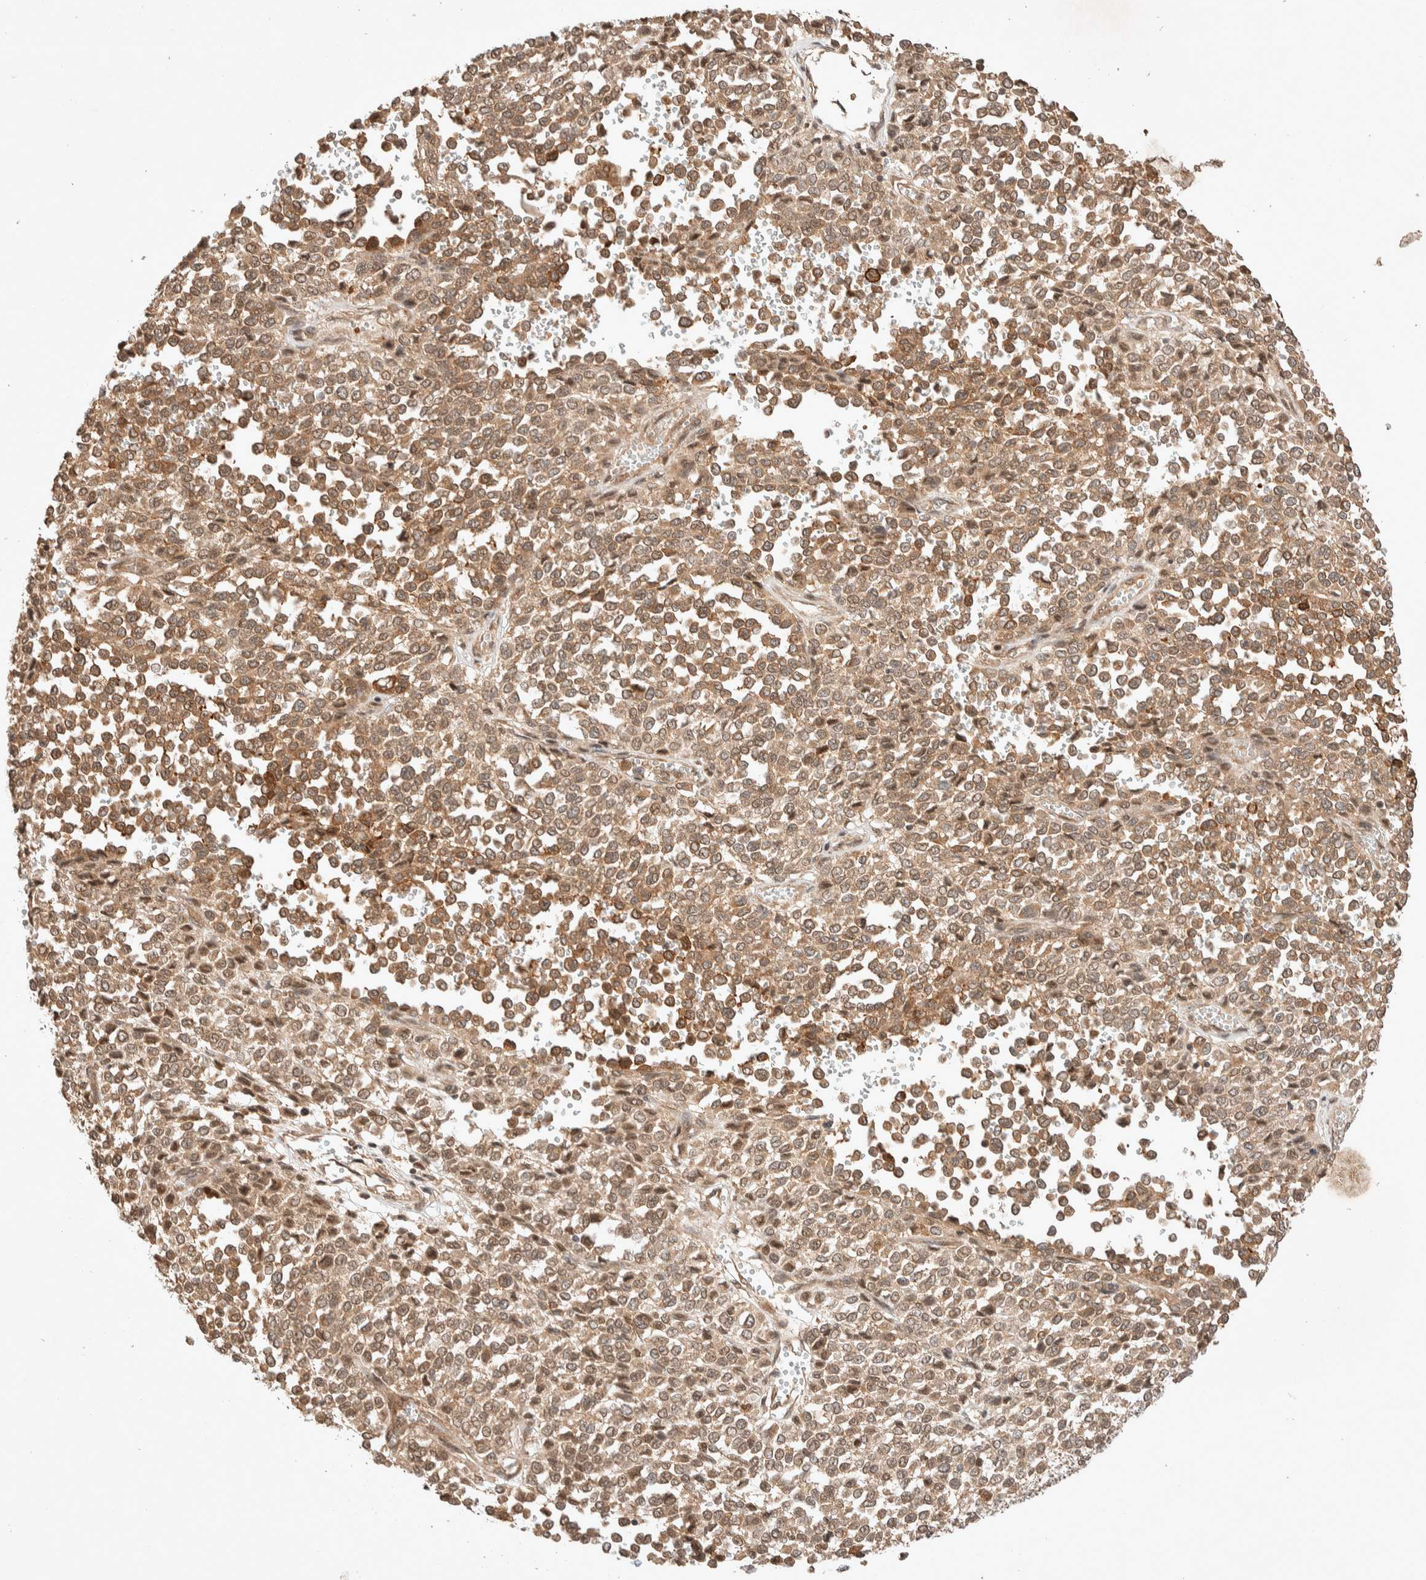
{"staining": {"intensity": "weak", "quantity": ">75%", "location": "nuclear"}, "tissue": "melanoma", "cell_type": "Tumor cells", "image_type": "cancer", "snomed": [{"axis": "morphology", "description": "Malignant melanoma, Metastatic site"}, {"axis": "topography", "description": "Pancreas"}], "caption": "High-magnification brightfield microscopy of melanoma stained with DAB (brown) and counterstained with hematoxylin (blue). tumor cells exhibit weak nuclear staining is appreciated in about>75% of cells. (DAB (3,3'-diaminobenzidine) IHC, brown staining for protein, blue staining for nuclei).", "gene": "THRA", "patient": {"sex": "female", "age": 30}}